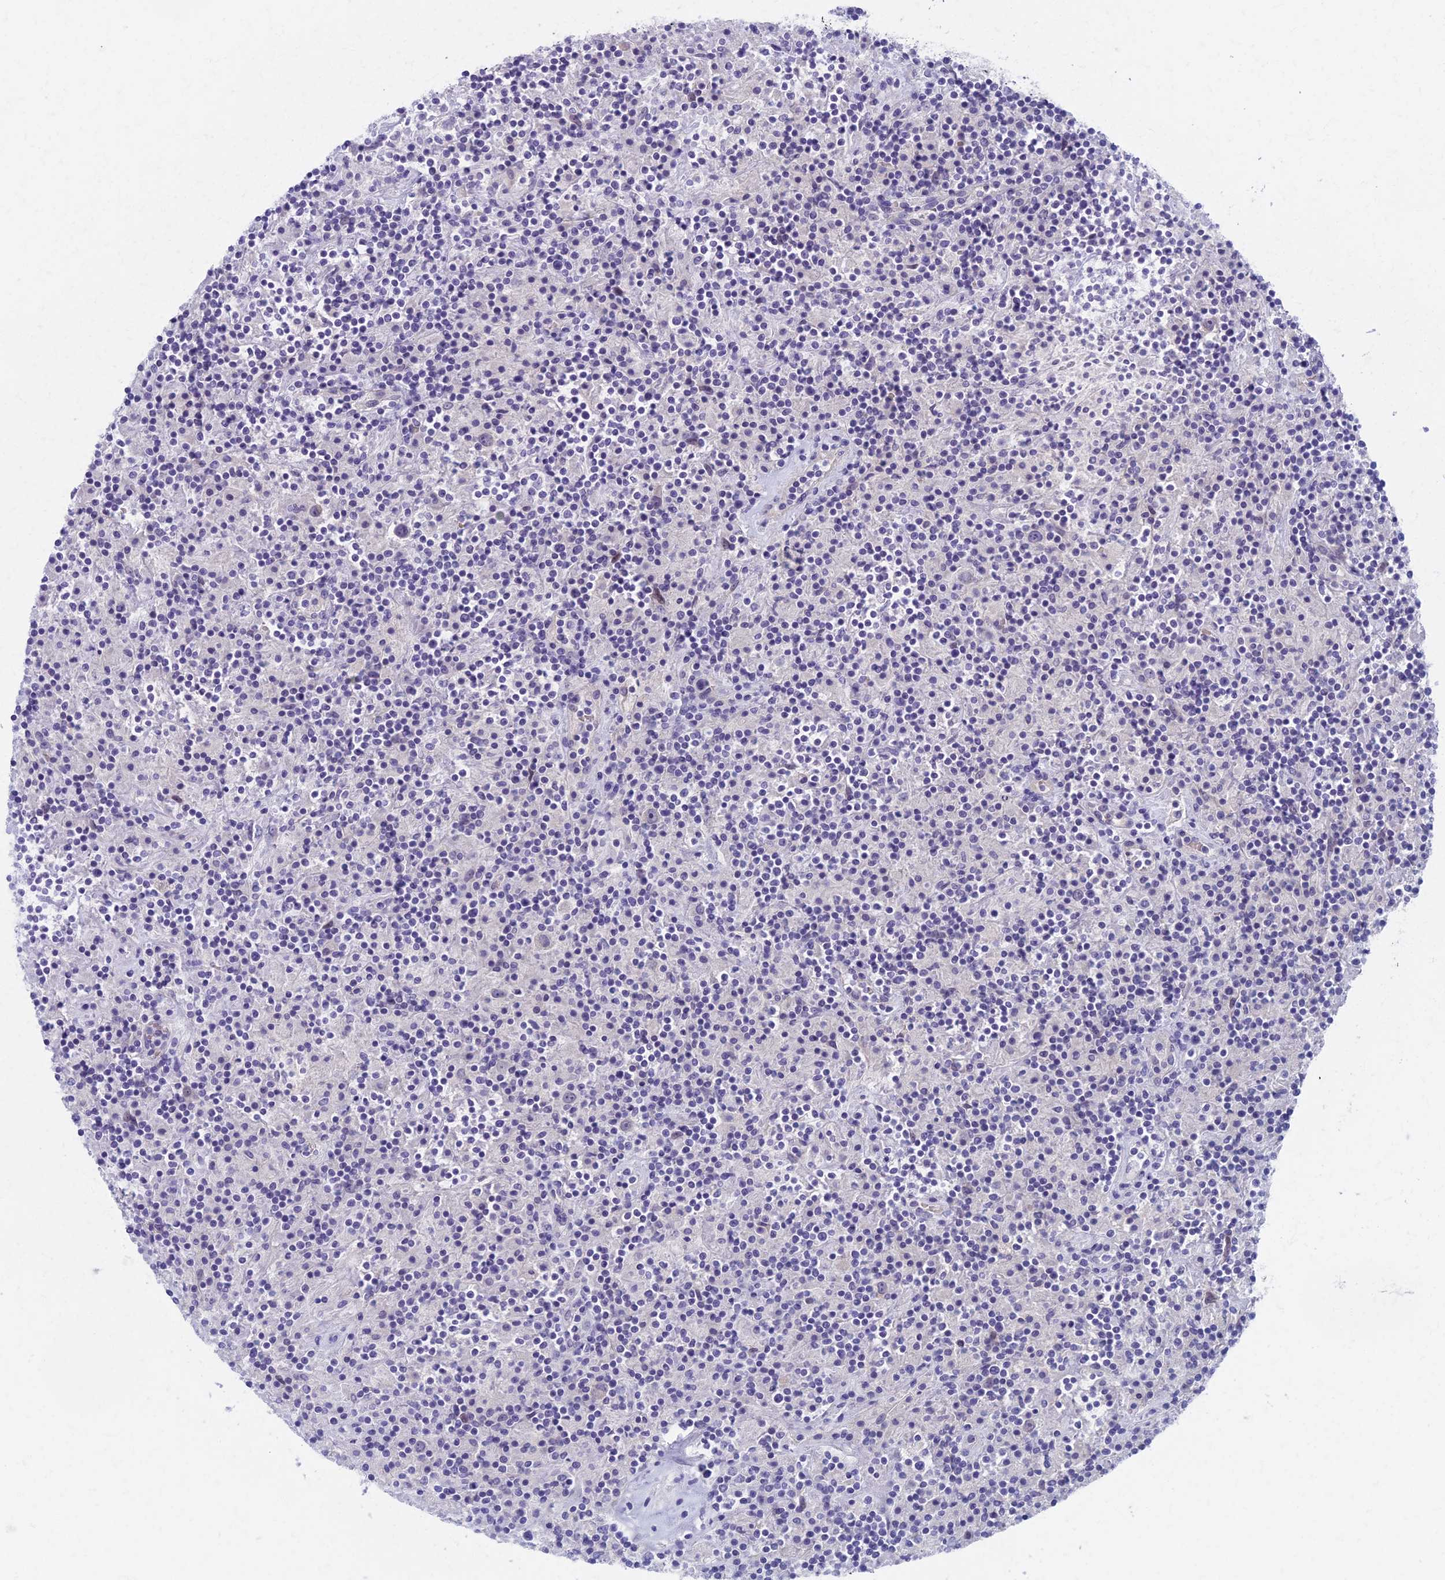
{"staining": {"intensity": "negative", "quantity": "none", "location": "none"}, "tissue": "lymphoma", "cell_type": "Tumor cells", "image_type": "cancer", "snomed": [{"axis": "morphology", "description": "Hodgkin's disease, NOS"}, {"axis": "topography", "description": "Lymph node"}], "caption": "There is no significant expression in tumor cells of Hodgkin's disease. (Brightfield microscopy of DAB (3,3'-diaminobenzidine) IHC at high magnification).", "gene": "AP4E1", "patient": {"sex": "male", "age": 70}}